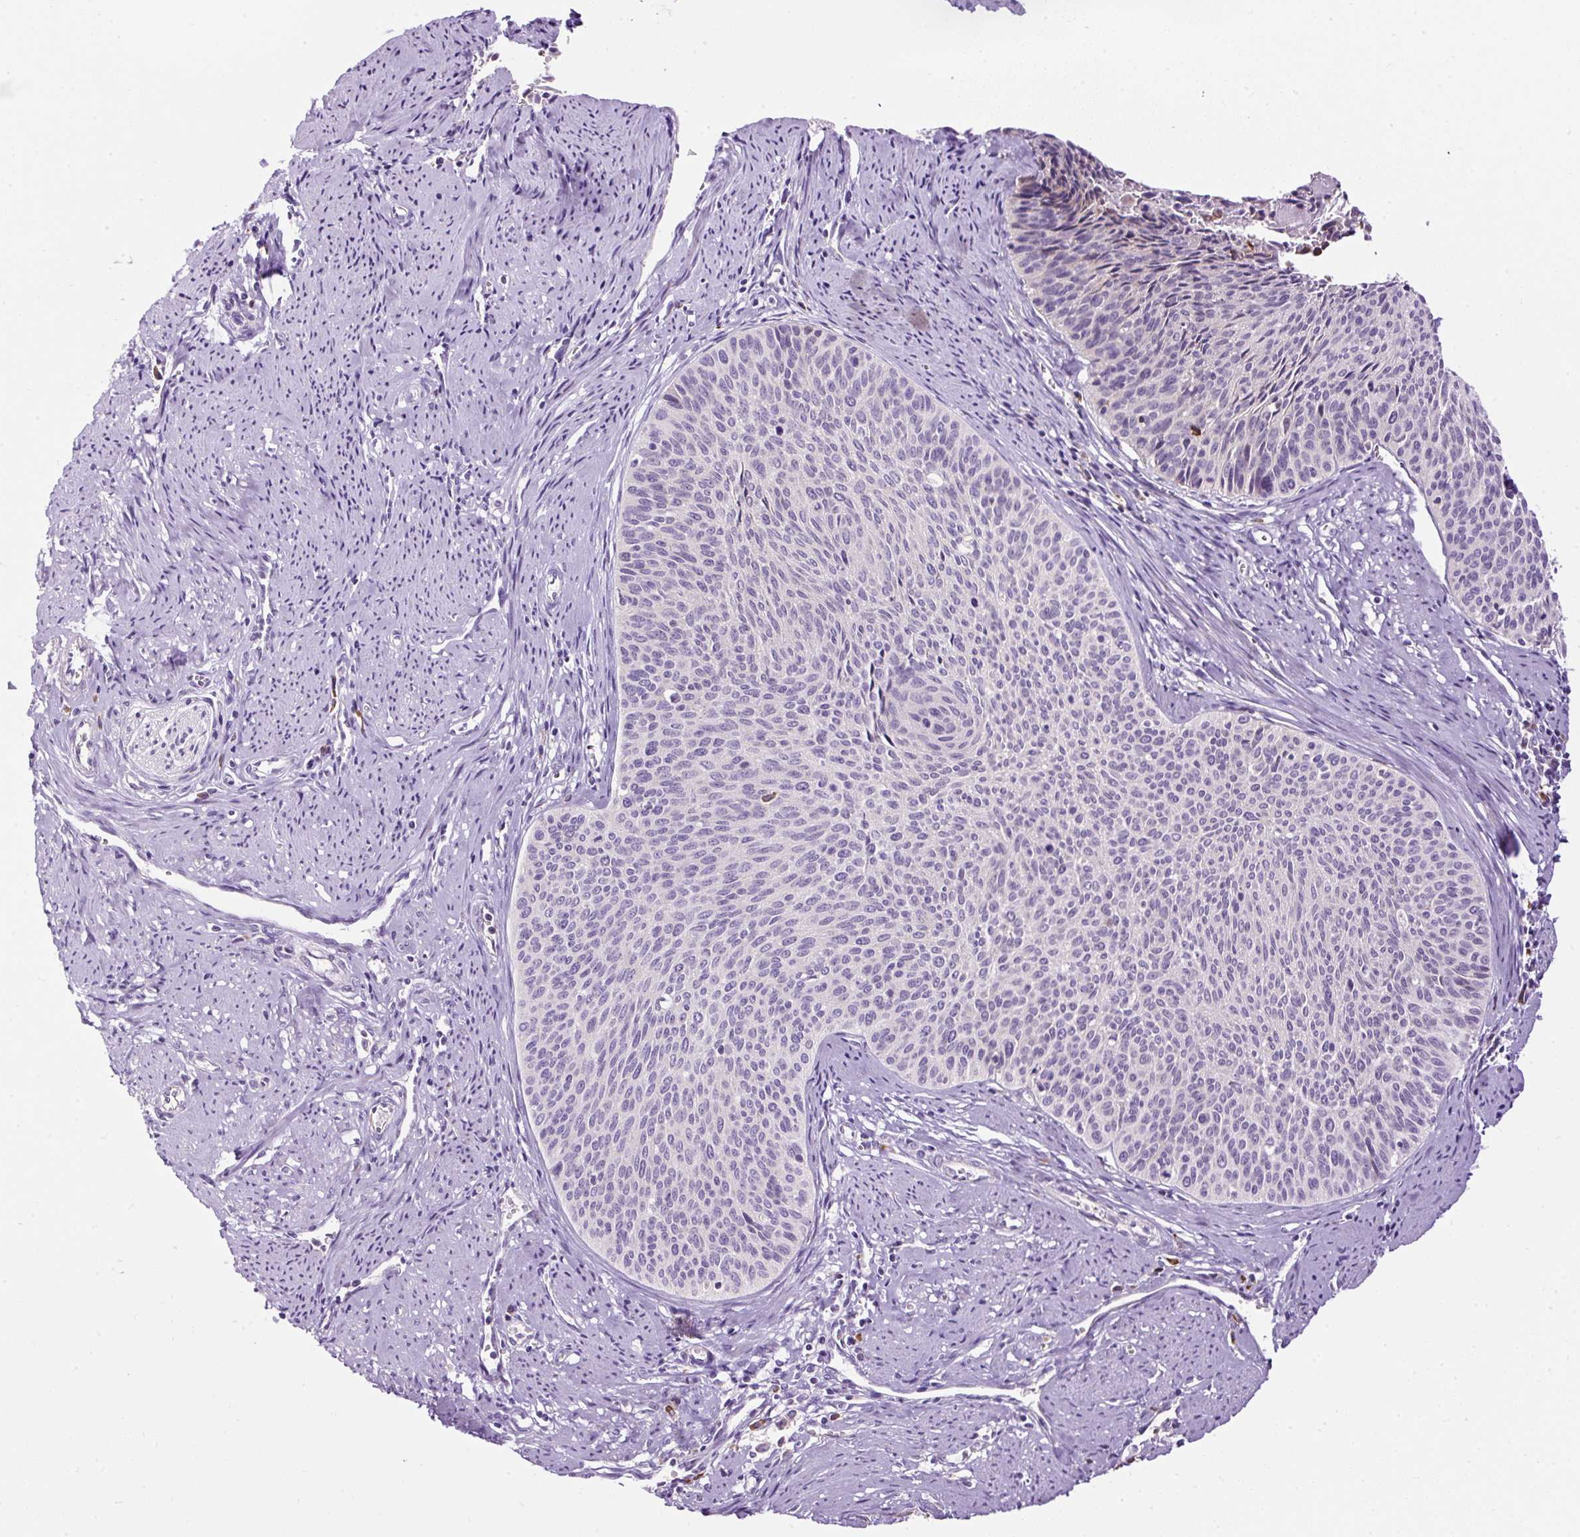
{"staining": {"intensity": "negative", "quantity": "none", "location": "none"}, "tissue": "cervical cancer", "cell_type": "Tumor cells", "image_type": "cancer", "snomed": [{"axis": "morphology", "description": "Squamous cell carcinoma, NOS"}, {"axis": "topography", "description": "Cervix"}], "caption": "Human cervical cancer (squamous cell carcinoma) stained for a protein using immunohistochemistry (IHC) displays no expression in tumor cells.", "gene": "FMC1", "patient": {"sex": "female", "age": 55}}